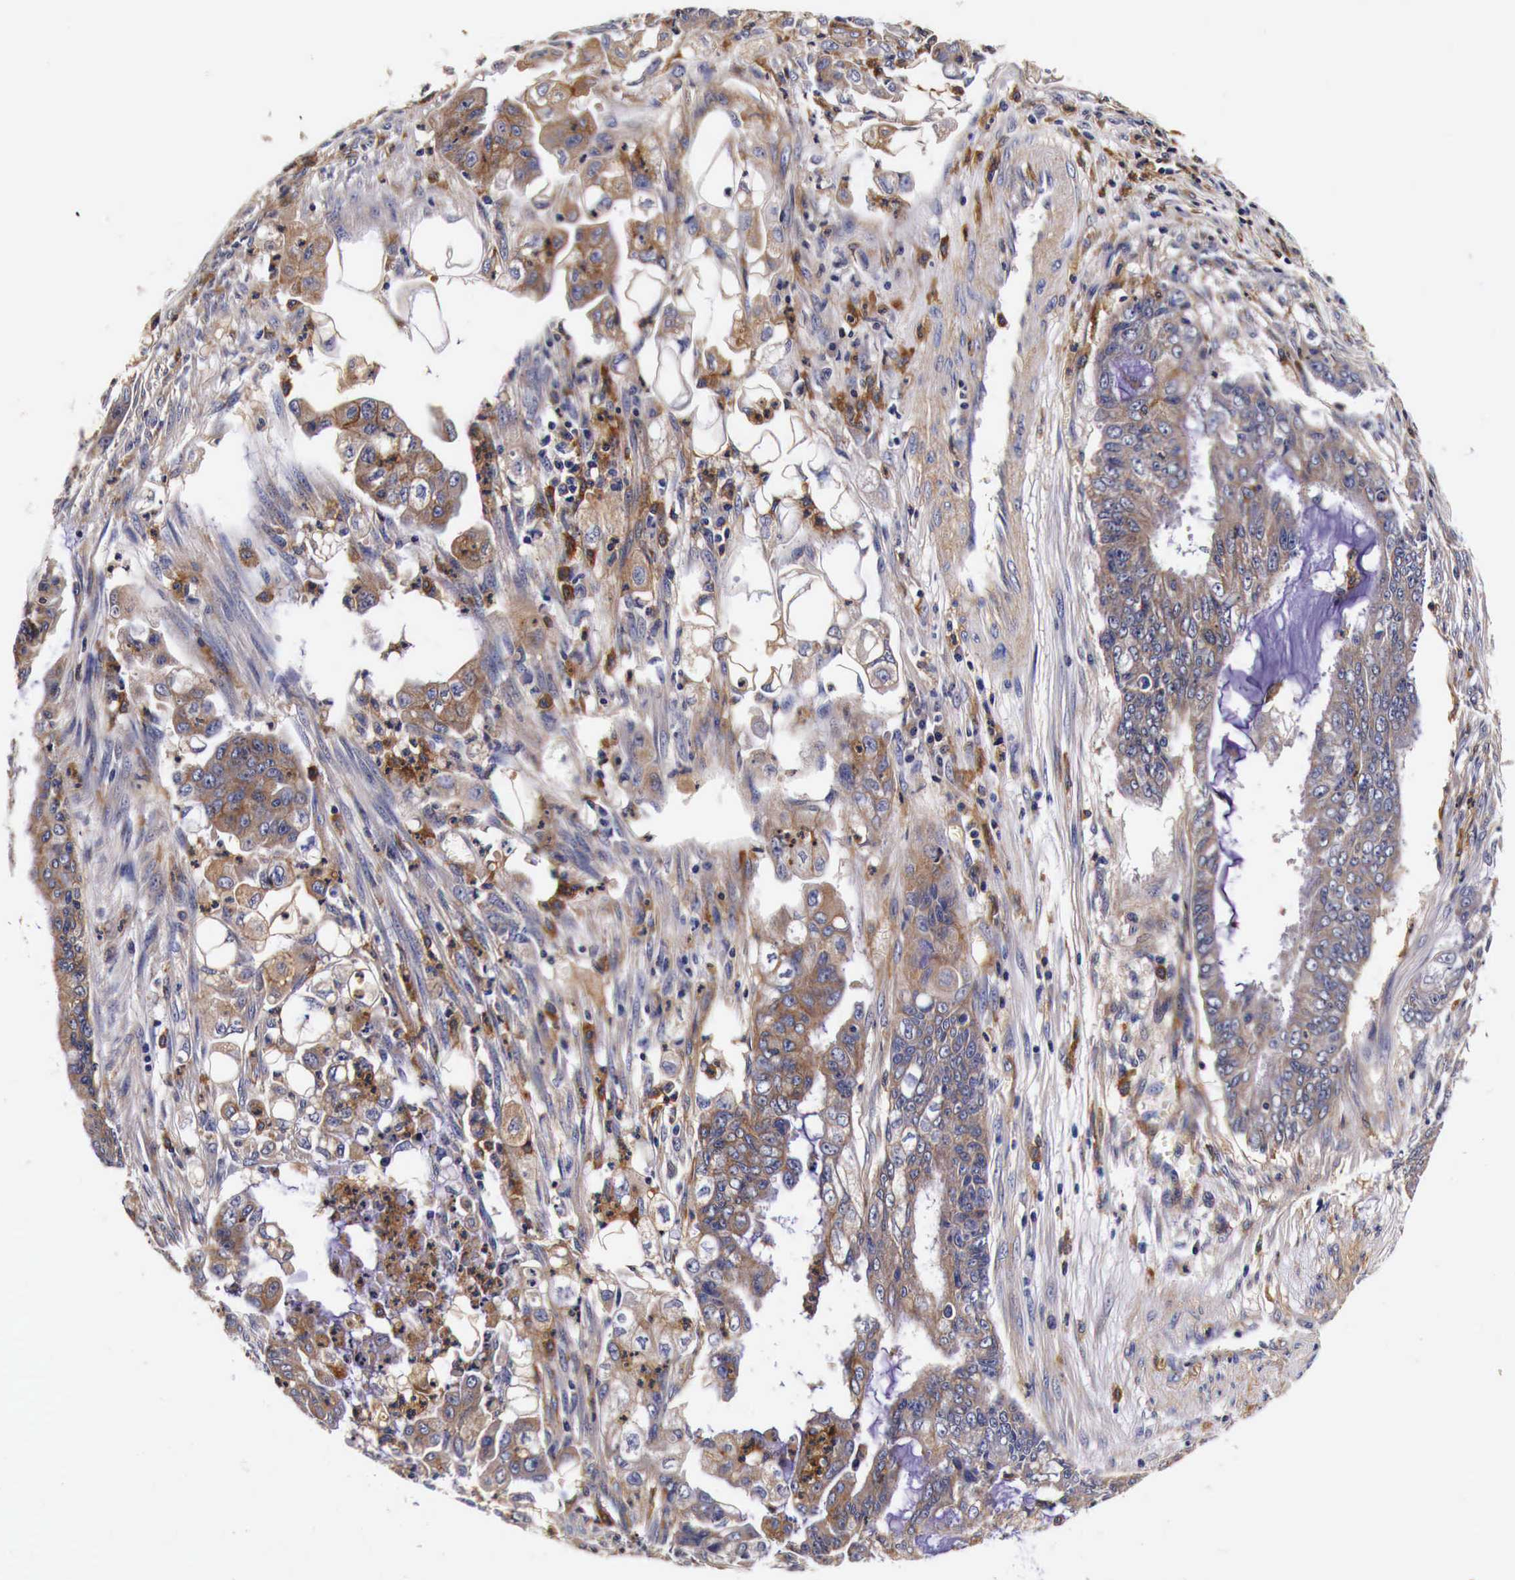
{"staining": {"intensity": "moderate", "quantity": ">75%", "location": "cytoplasmic/membranous"}, "tissue": "endometrial cancer", "cell_type": "Tumor cells", "image_type": "cancer", "snomed": [{"axis": "morphology", "description": "Adenocarcinoma, NOS"}, {"axis": "topography", "description": "Endometrium"}], "caption": "The photomicrograph displays a brown stain indicating the presence of a protein in the cytoplasmic/membranous of tumor cells in endometrial adenocarcinoma.", "gene": "RP2", "patient": {"sex": "female", "age": 75}}